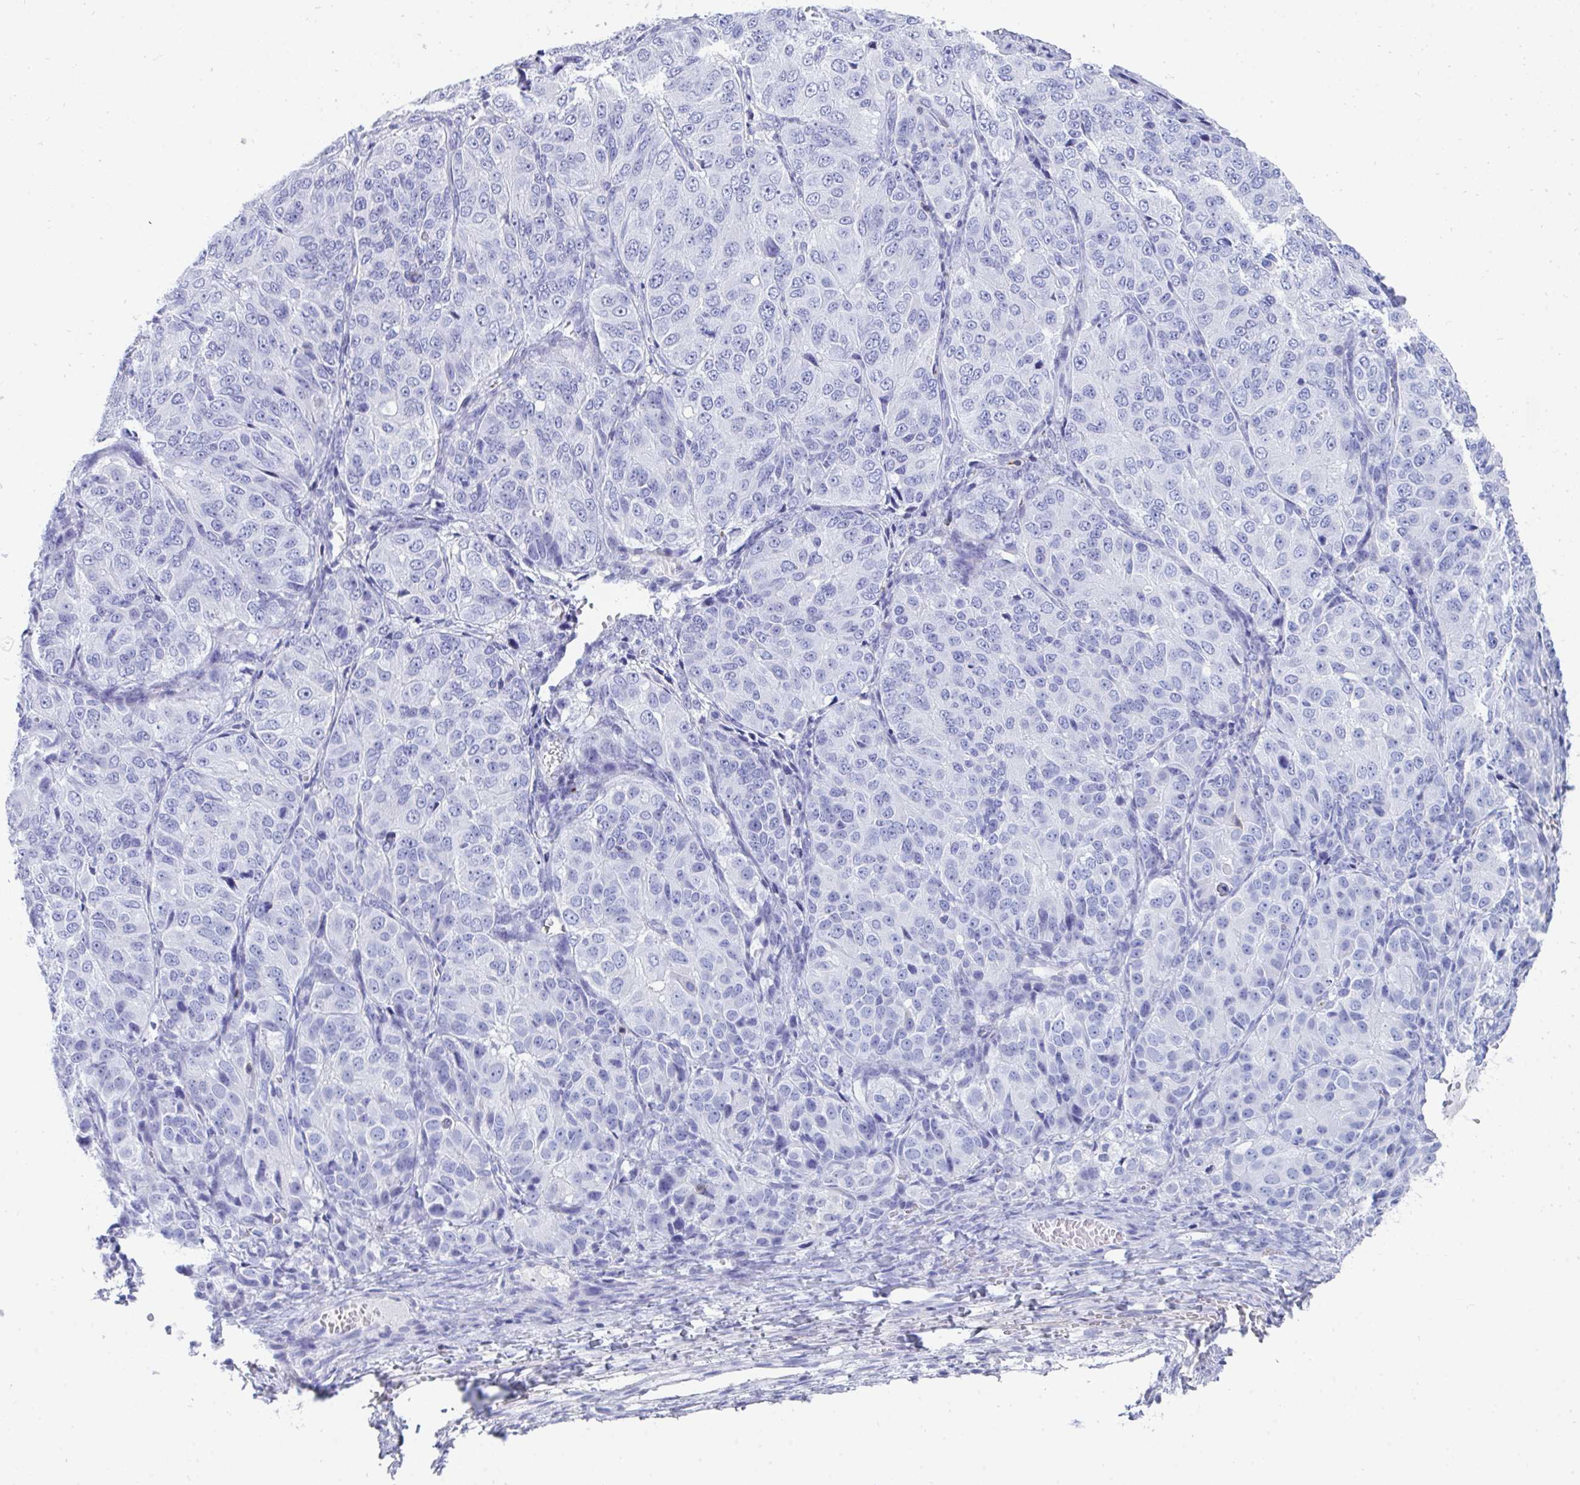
{"staining": {"intensity": "negative", "quantity": "none", "location": "none"}, "tissue": "ovarian cancer", "cell_type": "Tumor cells", "image_type": "cancer", "snomed": [{"axis": "morphology", "description": "Carcinoma, endometroid"}, {"axis": "topography", "description": "Ovary"}], "caption": "Tumor cells show no significant expression in endometroid carcinoma (ovarian).", "gene": "CD7", "patient": {"sex": "female", "age": 51}}